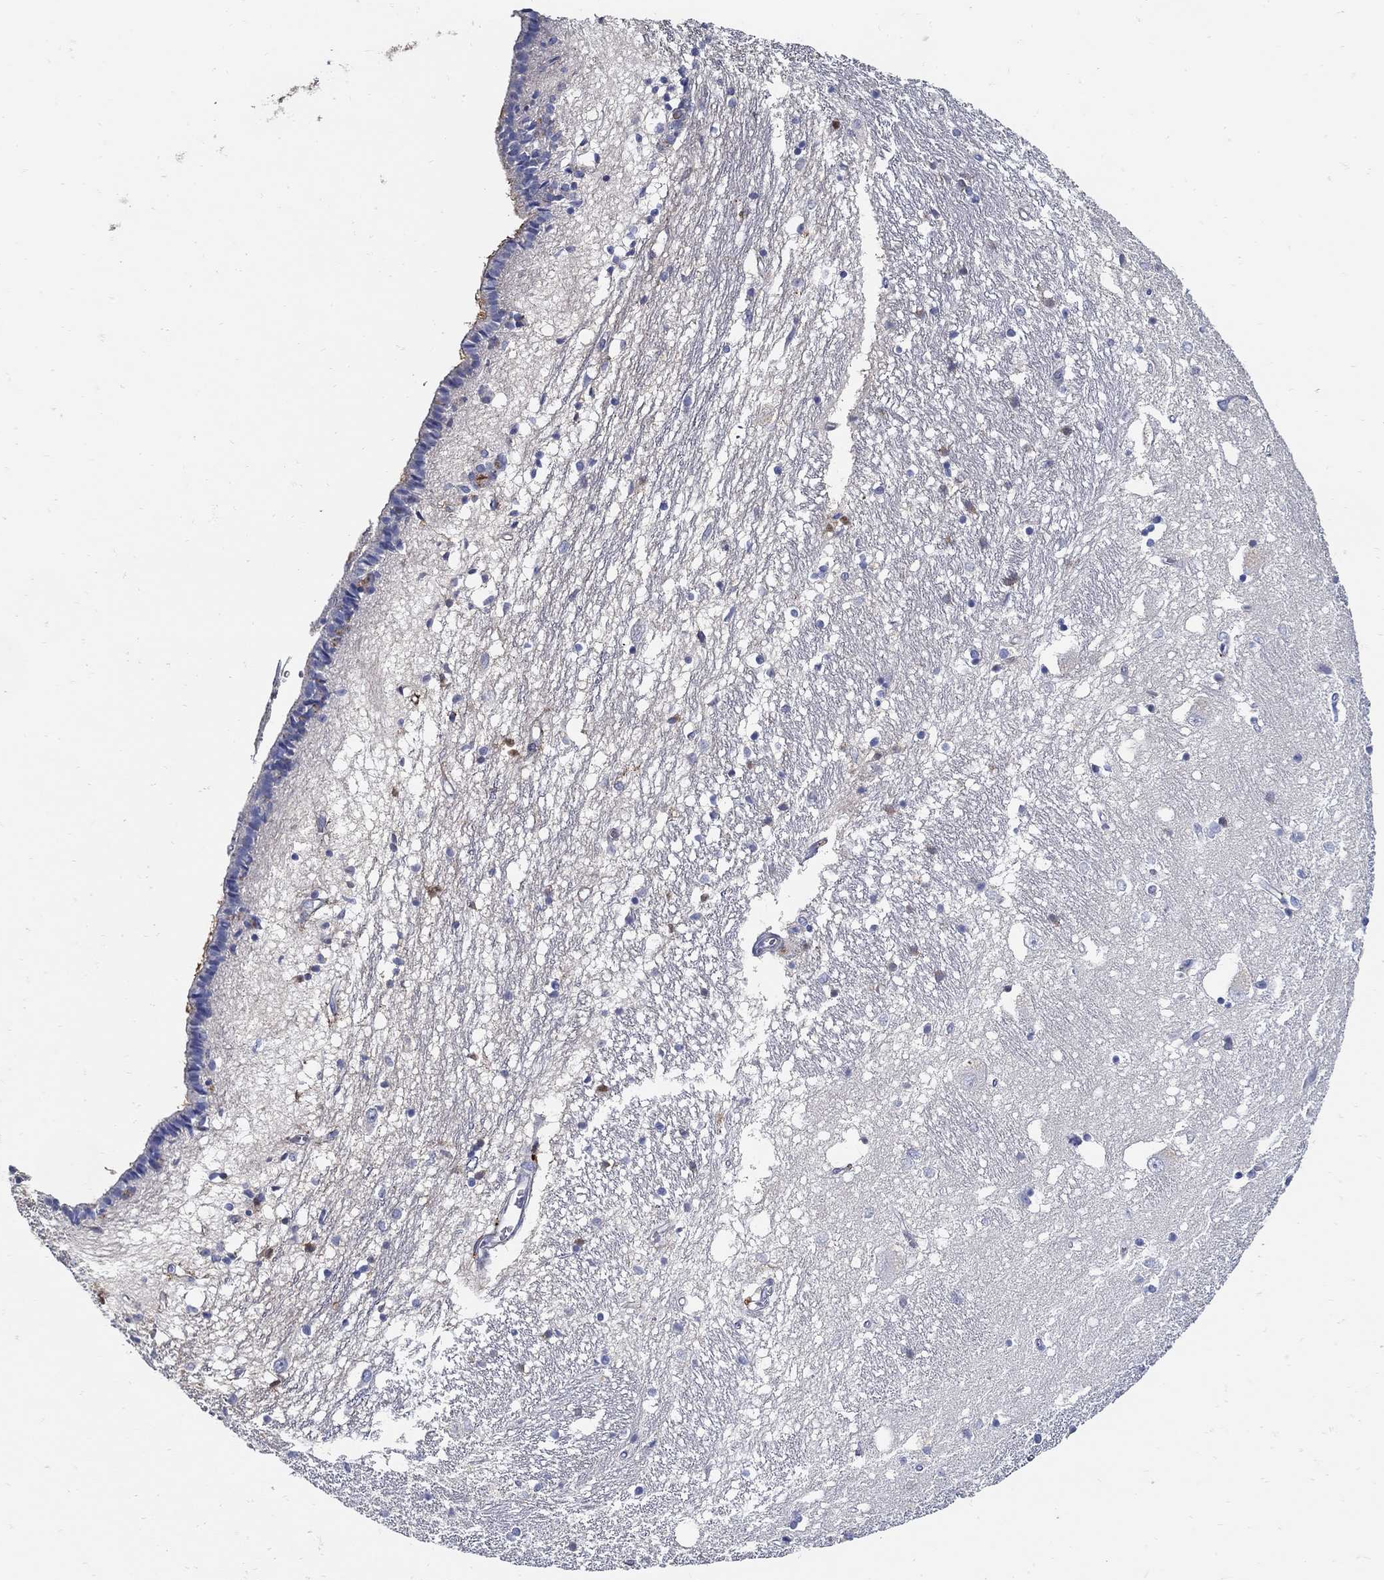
{"staining": {"intensity": "negative", "quantity": "none", "location": "none"}, "tissue": "caudate", "cell_type": "Glial cells", "image_type": "normal", "snomed": [{"axis": "morphology", "description": "Normal tissue, NOS"}, {"axis": "topography", "description": "Lateral ventricle wall"}], "caption": "The immunohistochemistry (IHC) histopathology image has no significant expression in glial cells of caudate.", "gene": "TGFBI", "patient": {"sex": "female", "age": 71}}